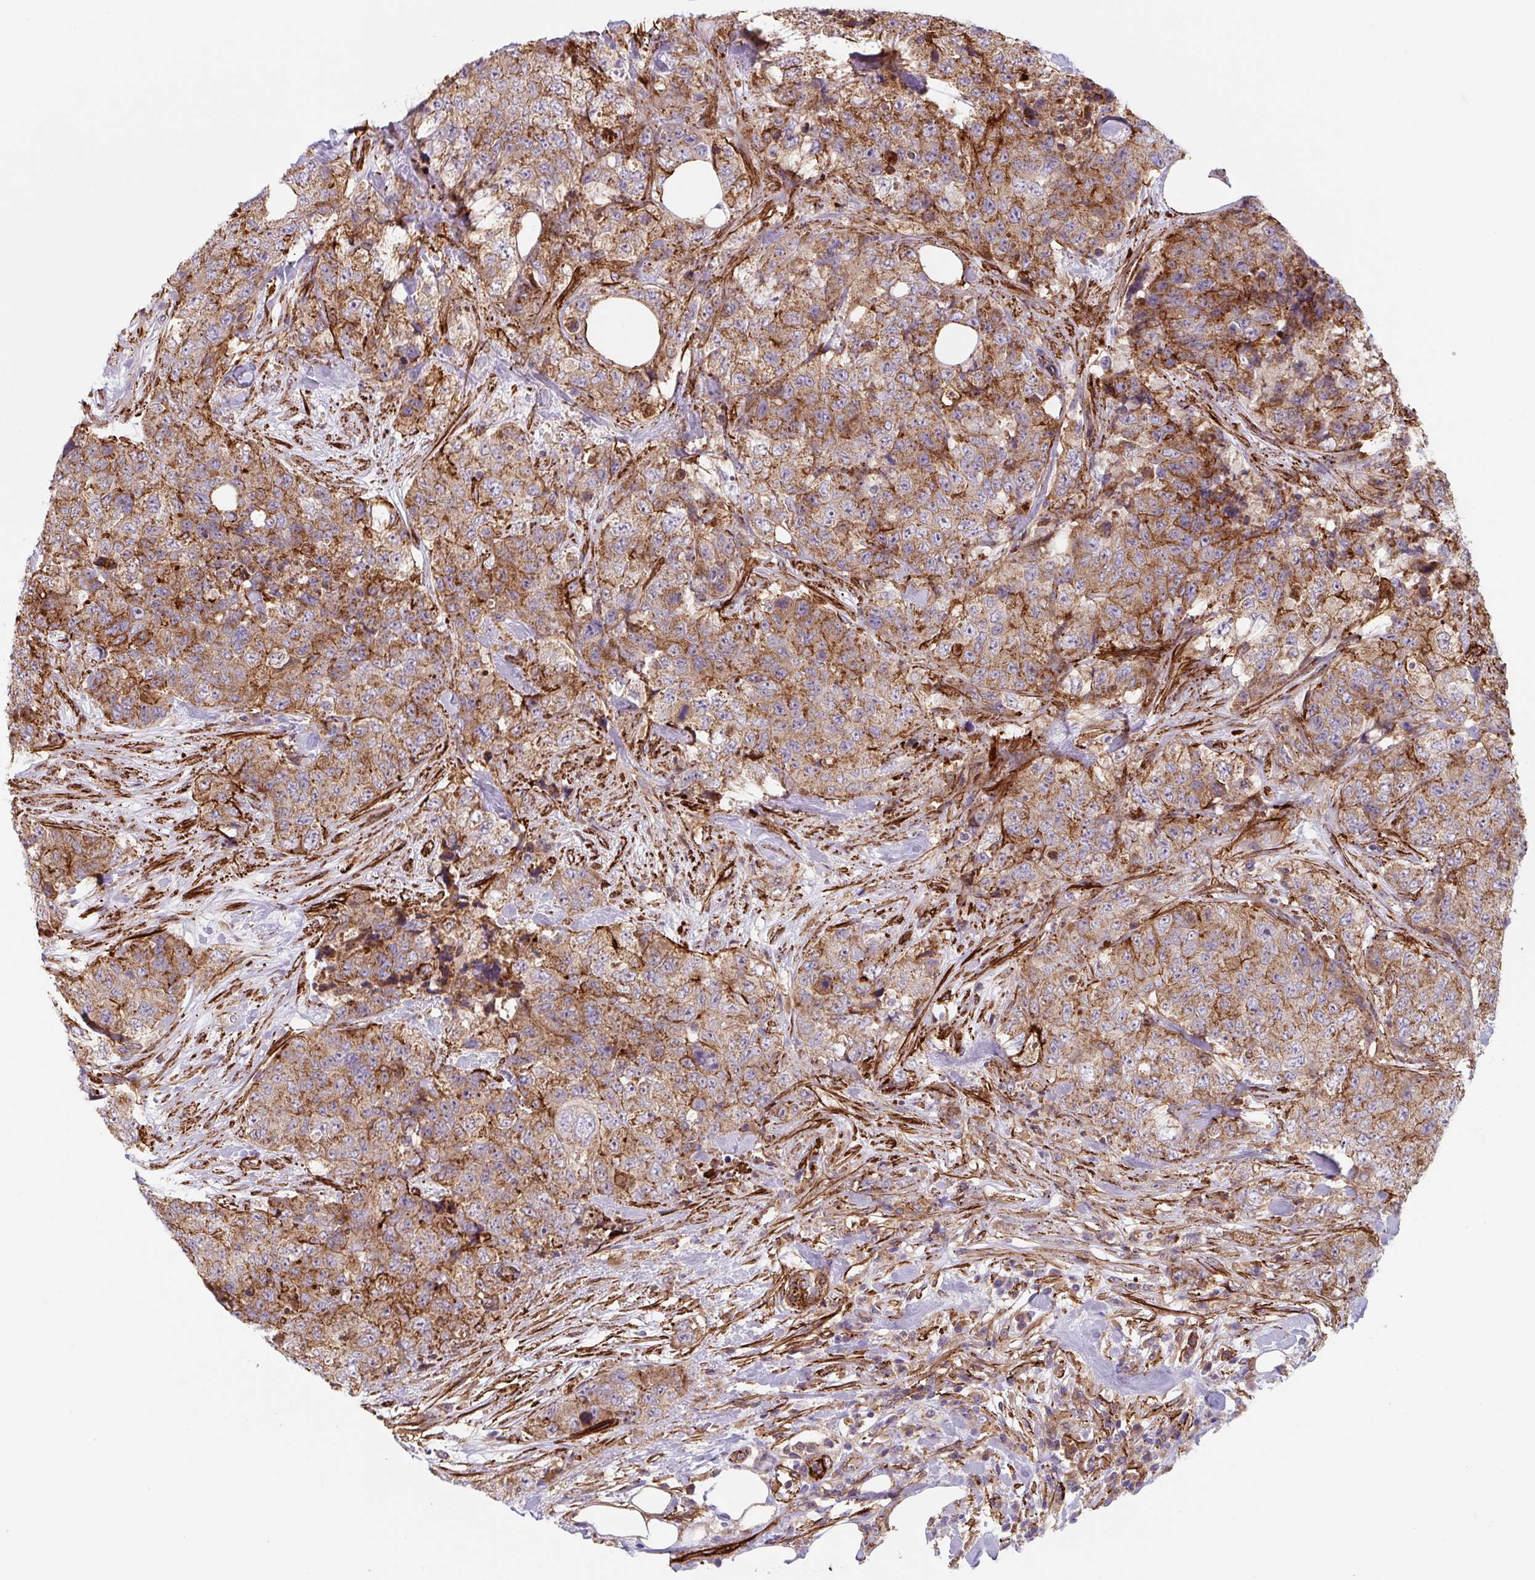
{"staining": {"intensity": "moderate", "quantity": ">75%", "location": "cytoplasmic/membranous"}, "tissue": "urothelial cancer", "cell_type": "Tumor cells", "image_type": "cancer", "snomed": [{"axis": "morphology", "description": "Urothelial carcinoma, High grade"}, {"axis": "topography", "description": "Urinary bladder"}], "caption": "Protein analysis of urothelial cancer tissue shows moderate cytoplasmic/membranous positivity in about >75% of tumor cells. The protein of interest is shown in brown color, while the nuclei are stained blue.", "gene": "DHFR2", "patient": {"sex": "female", "age": 78}}